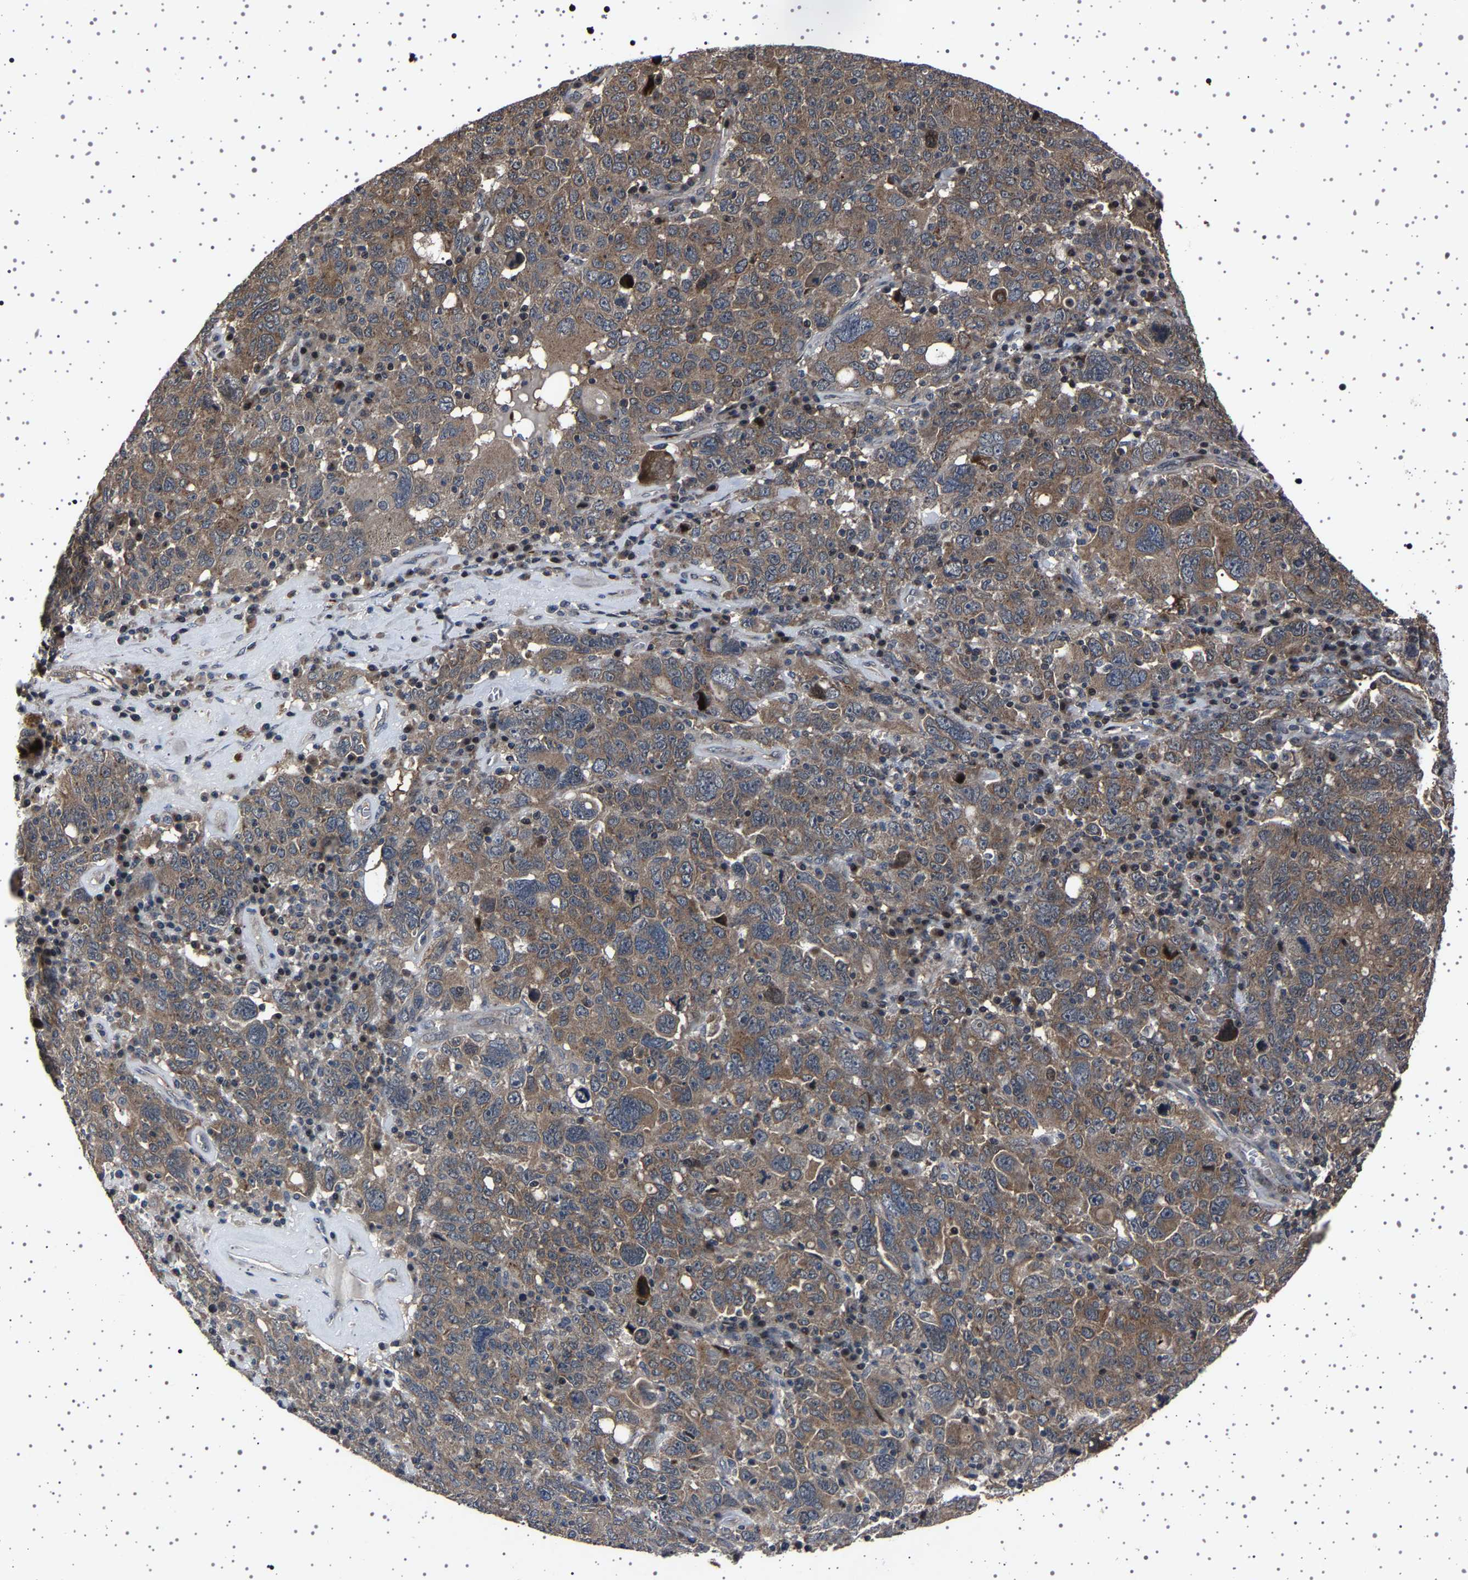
{"staining": {"intensity": "moderate", "quantity": ">75%", "location": "cytoplasmic/membranous"}, "tissue": "ovarian cancer", "cell_type": "Tumor cells", "image_type": "cancer", "snomed": [{"axis": "morphology", "description": "Carcinoma, endometroid"}, {"axis": "topography", "description": "Ovary"}], "caption": "An image showing moderate cytoplasmic/membranous positivity in approximately >75% of tumor cells in ovarian cancer, as visualized by brown immunohistochemical staining.", "gene": "NCKAP1", "patient": {"sex": "female", "age": 62}}